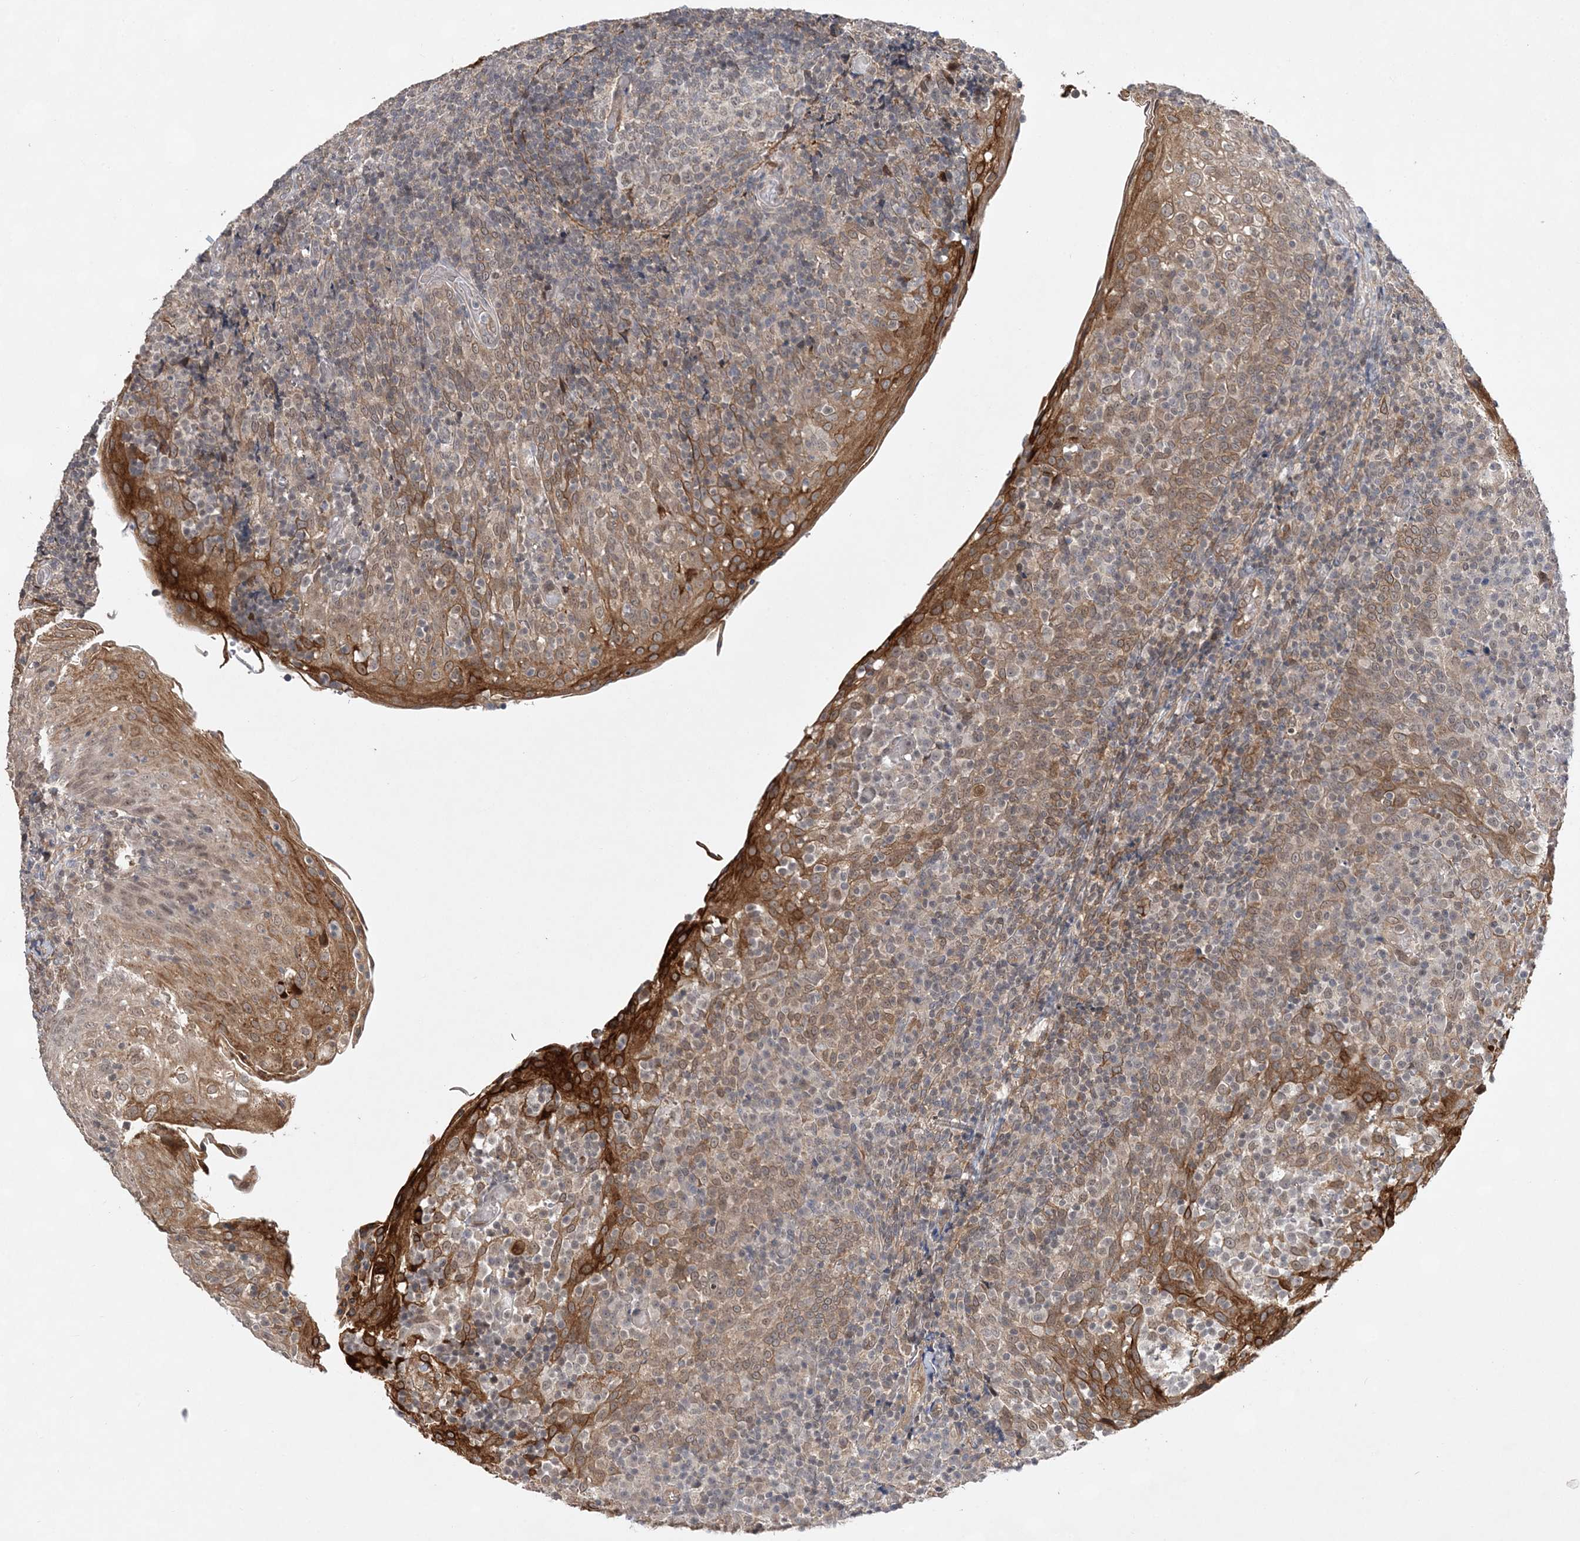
{"staining": {"intensity": "negative", "quantity": "none", "location": "none"}, "tissue": "tonsil", "cell_type": "Germinal center cells", "image_type": "normal", "snomed": [{"axis": "morphology", "description": "Normal tissue, NOS"}, {"axis": "topography", "description": "Tonsil"}], "caption": "A micrograph of tonsil stained for a protein exhibits no brown staining in germinal center cells.", "gene": "TMEM132B", "patient": {"sex": "female", "age": 19}}